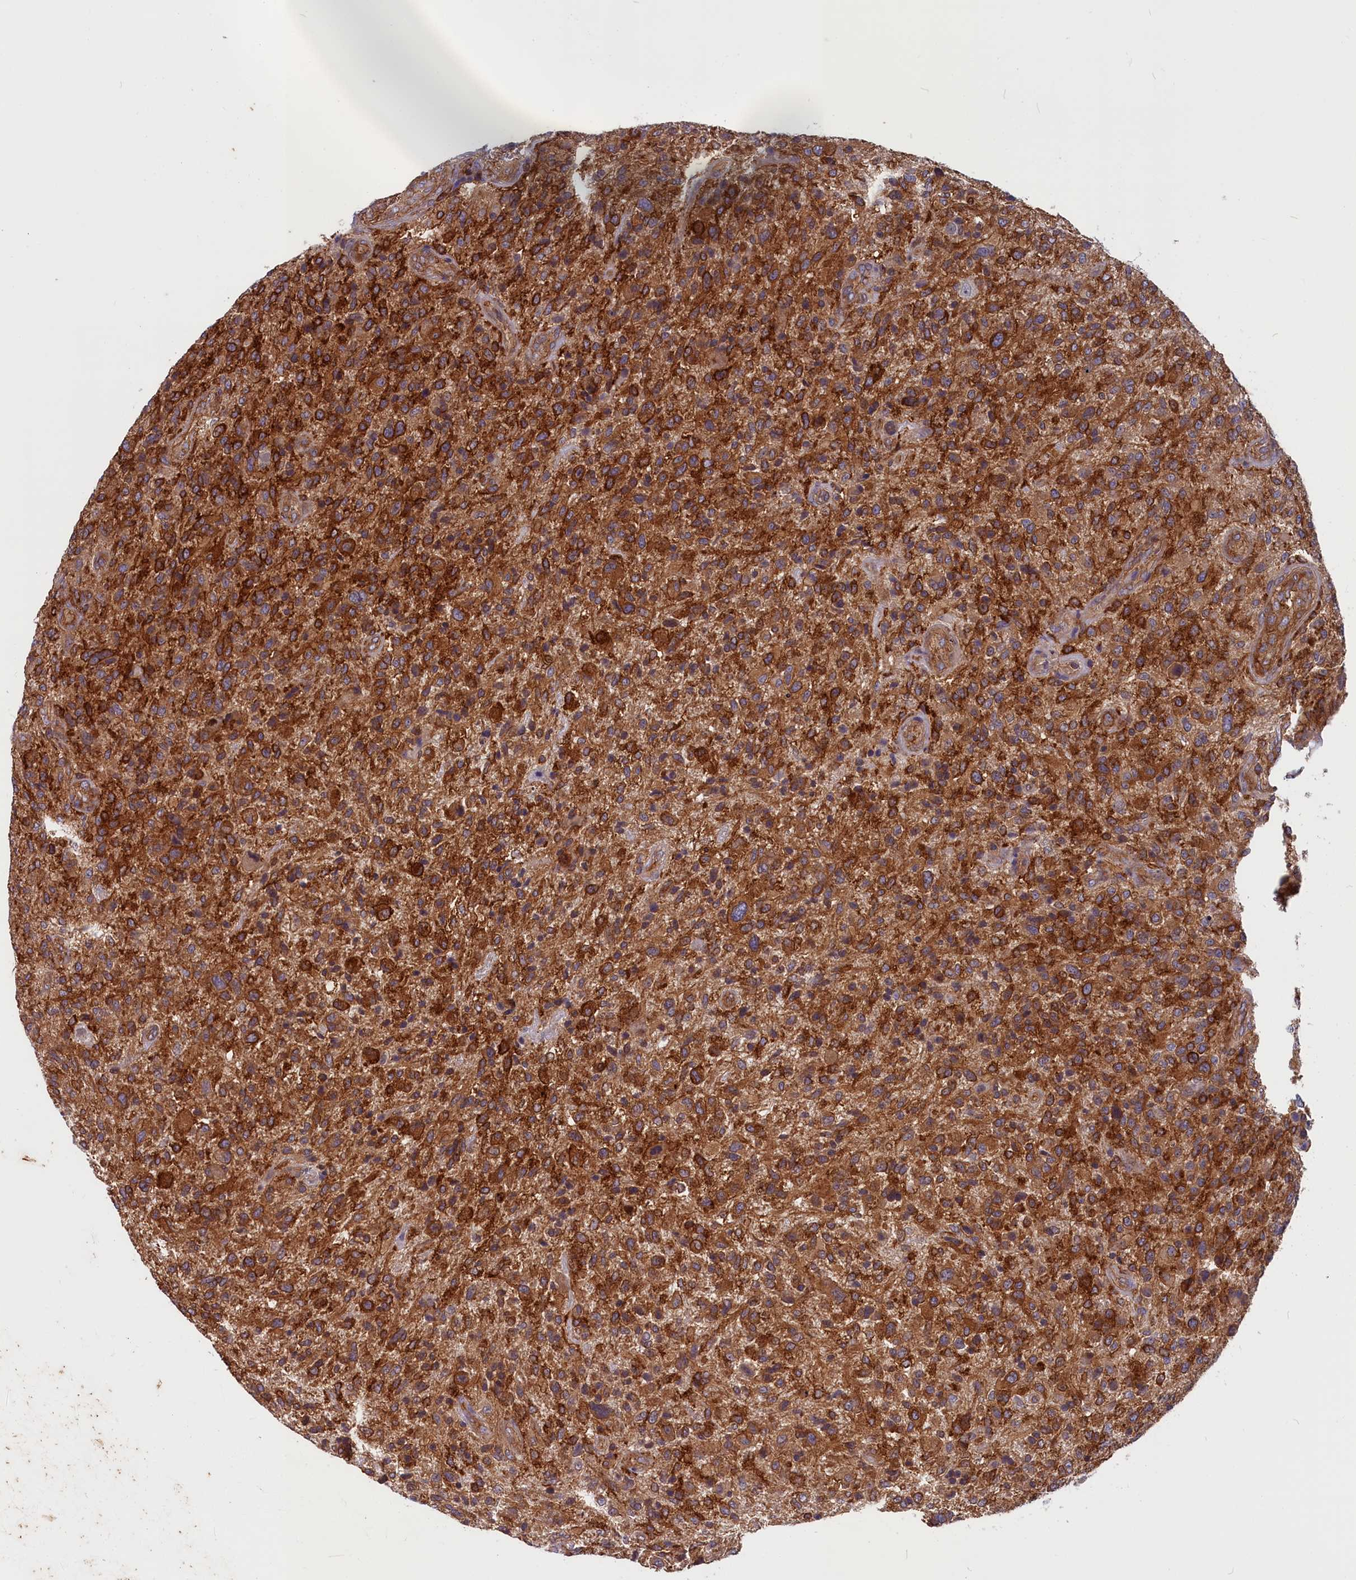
{"staining": {"intensity": "strong", "quantity": ">75%", "location": "cytoplasmic/membranous"}, "tissue": "glioma", "cell_type": "Tumor cells", "image_type": "cancer", "snomed": [{"axis": "morphology", "description": "Glioma, malignant, High grade"}, {"axis": "topography", "description": "Brain"}], "caption": "The photomicrograph displays immunohistochemical staining of malignant glioma (high-grade). There is strong cytoplasmic/membranous positivity is appreciated in about >75% of tumor cells.", "gene": "MYO9B", "patient": {"sex": "male", "age": 47}}